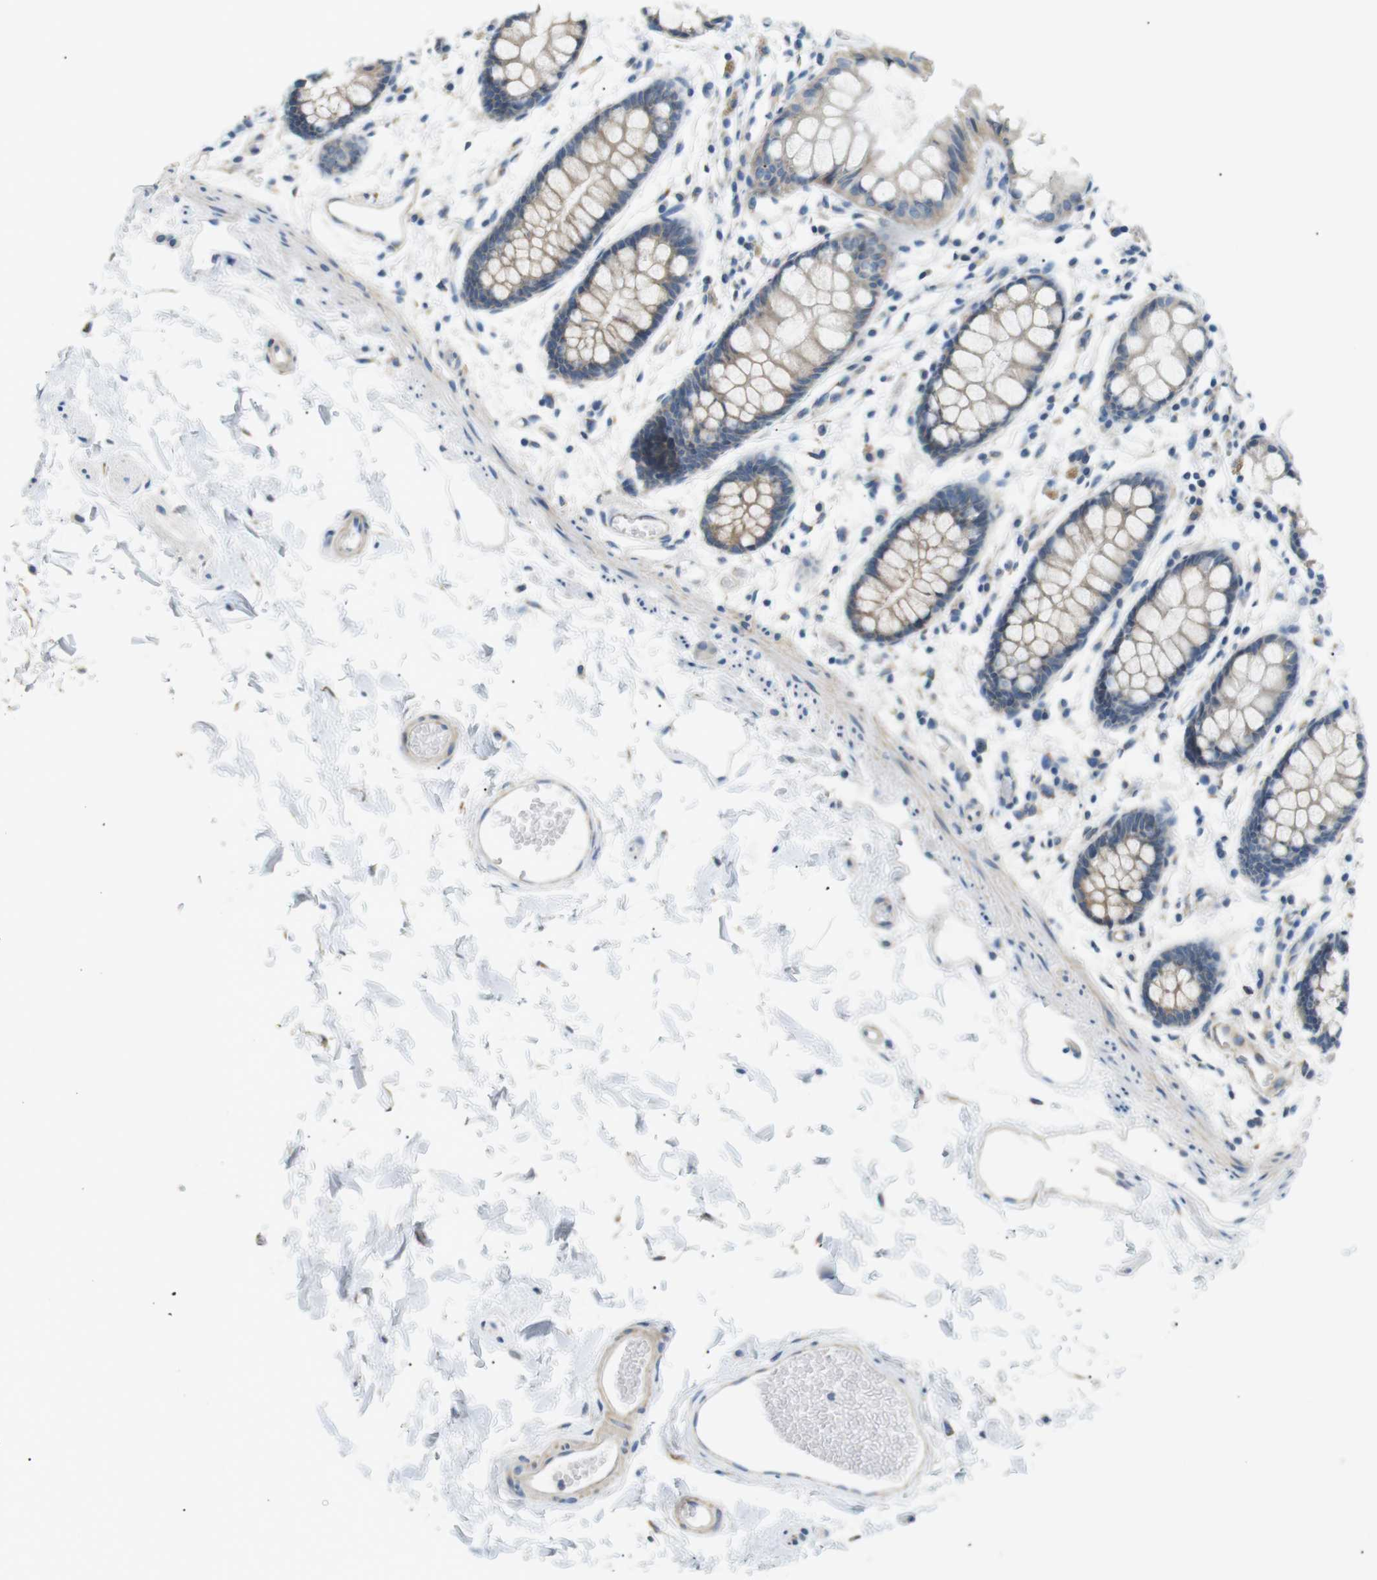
{"staining": {"intensity": "weak", "quantity": ">75%", "location": "cytoplasmic/membranous"}, "tissue": "rectum", "cell_type": "Glandular cells", "image_type": "normal", "snomed": [{"axis": "morphology", "description": "Normal tissue, NOS"}, {"axis": "topography", "description": "Rectum"}], "caption": "Immunohistochemistry staining of unremarkable rectum, which displays low levels of weak cytoplasmic/membranous staining in about >75% of glandular cells indicating weak cytoplasmic/membranous protein positivity. The staining was performed using DAB (brown) for protein detection and nuclei were counterstained in hematoxylin (blue).", "gene": "MTARC2", "patient": {"sex": "female", "age": 66}}